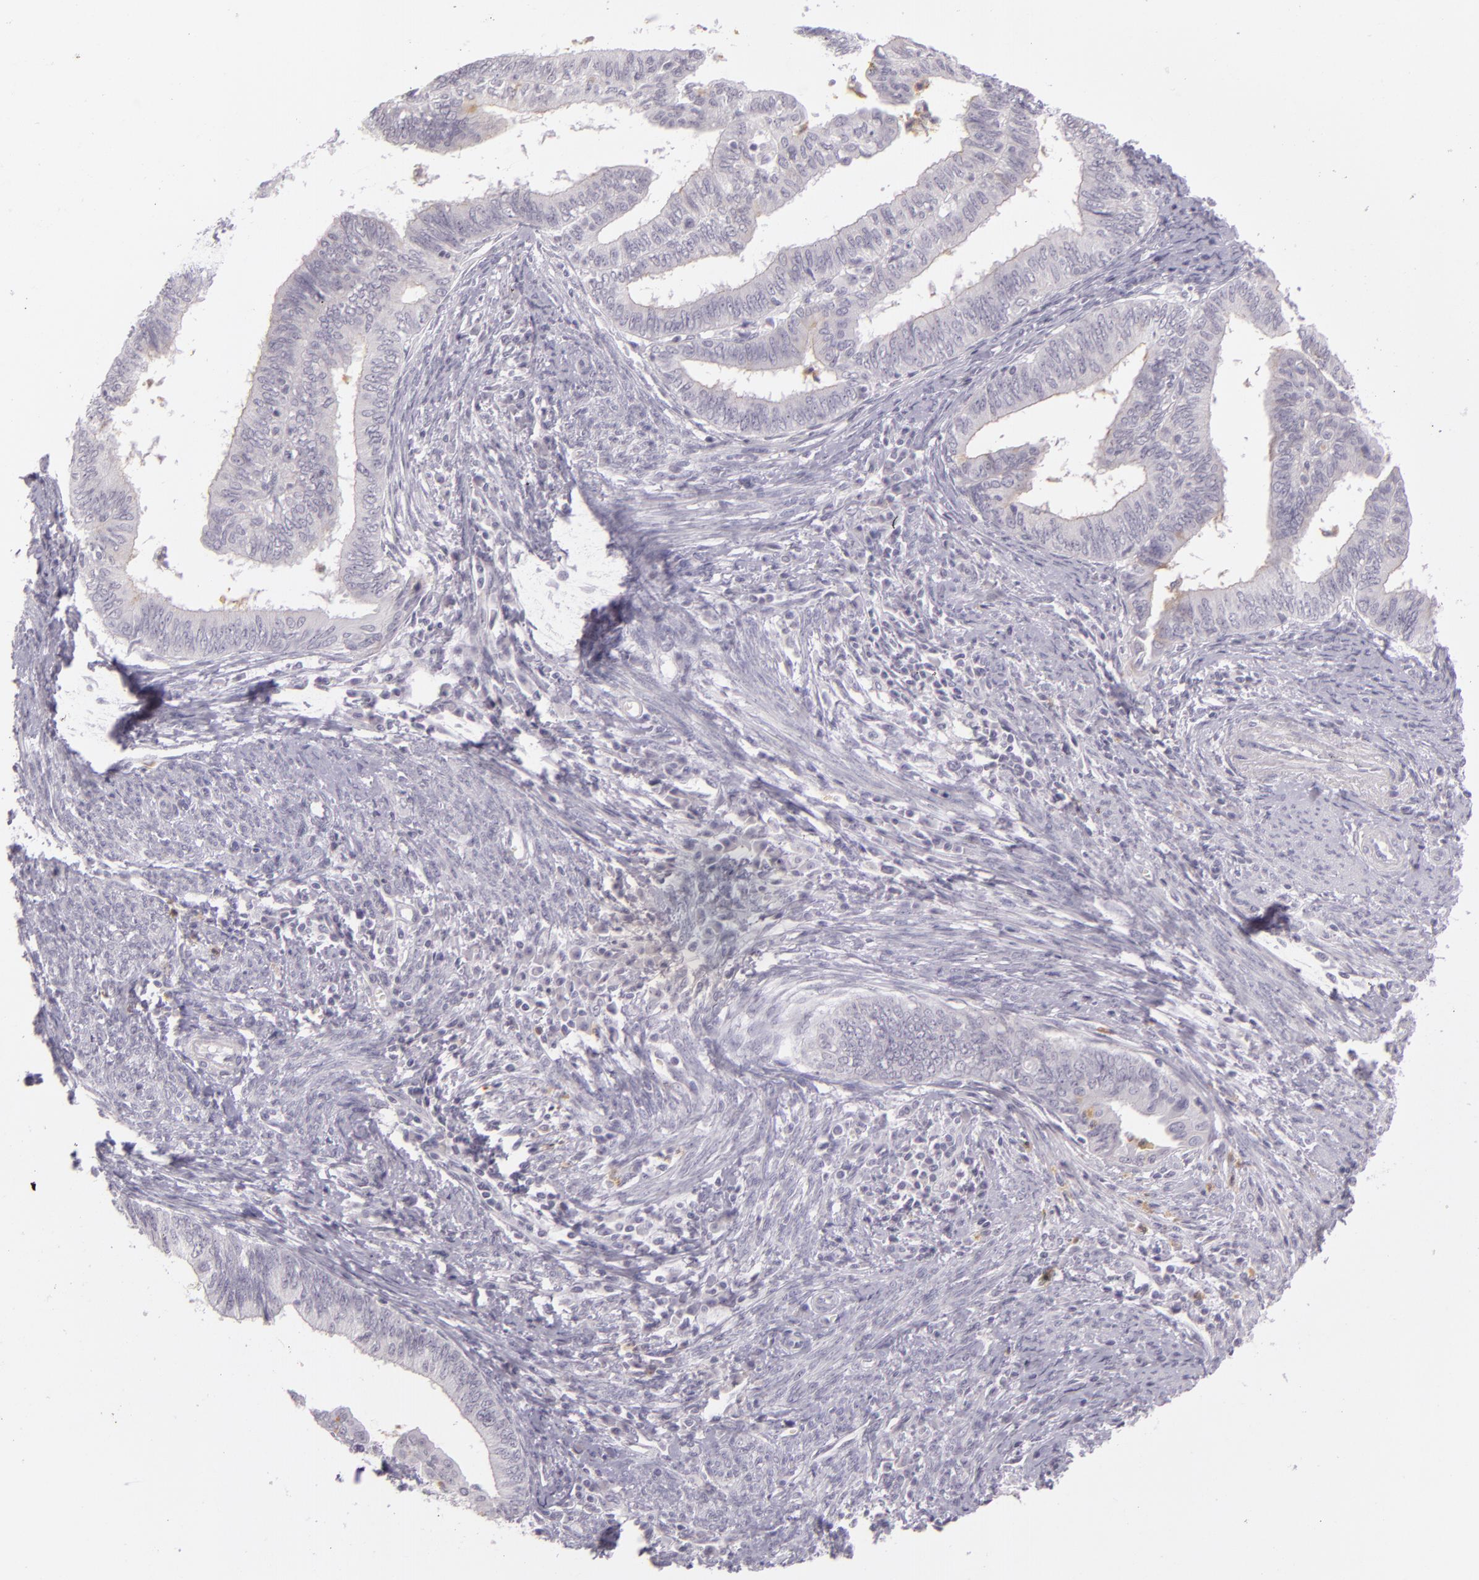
{"staining": {"intensity": "negative", "quantity": "none", "location": "none"}, "tissue": "endometrial cancer", "cell_type": "Tumor cells", "image_type": "cancer", "snomed": [{"axis": "morphology", "description": "Adenocarcinoma, NOS"}, {"axis": "topography", "description": "Endometrium"}], "caption": "The histopathology image reveals no significant staining in tumor cells of adenocarcinoma (endometrial).", "gene": "CBS", "patient": {"sex": "female", "age": 66}}